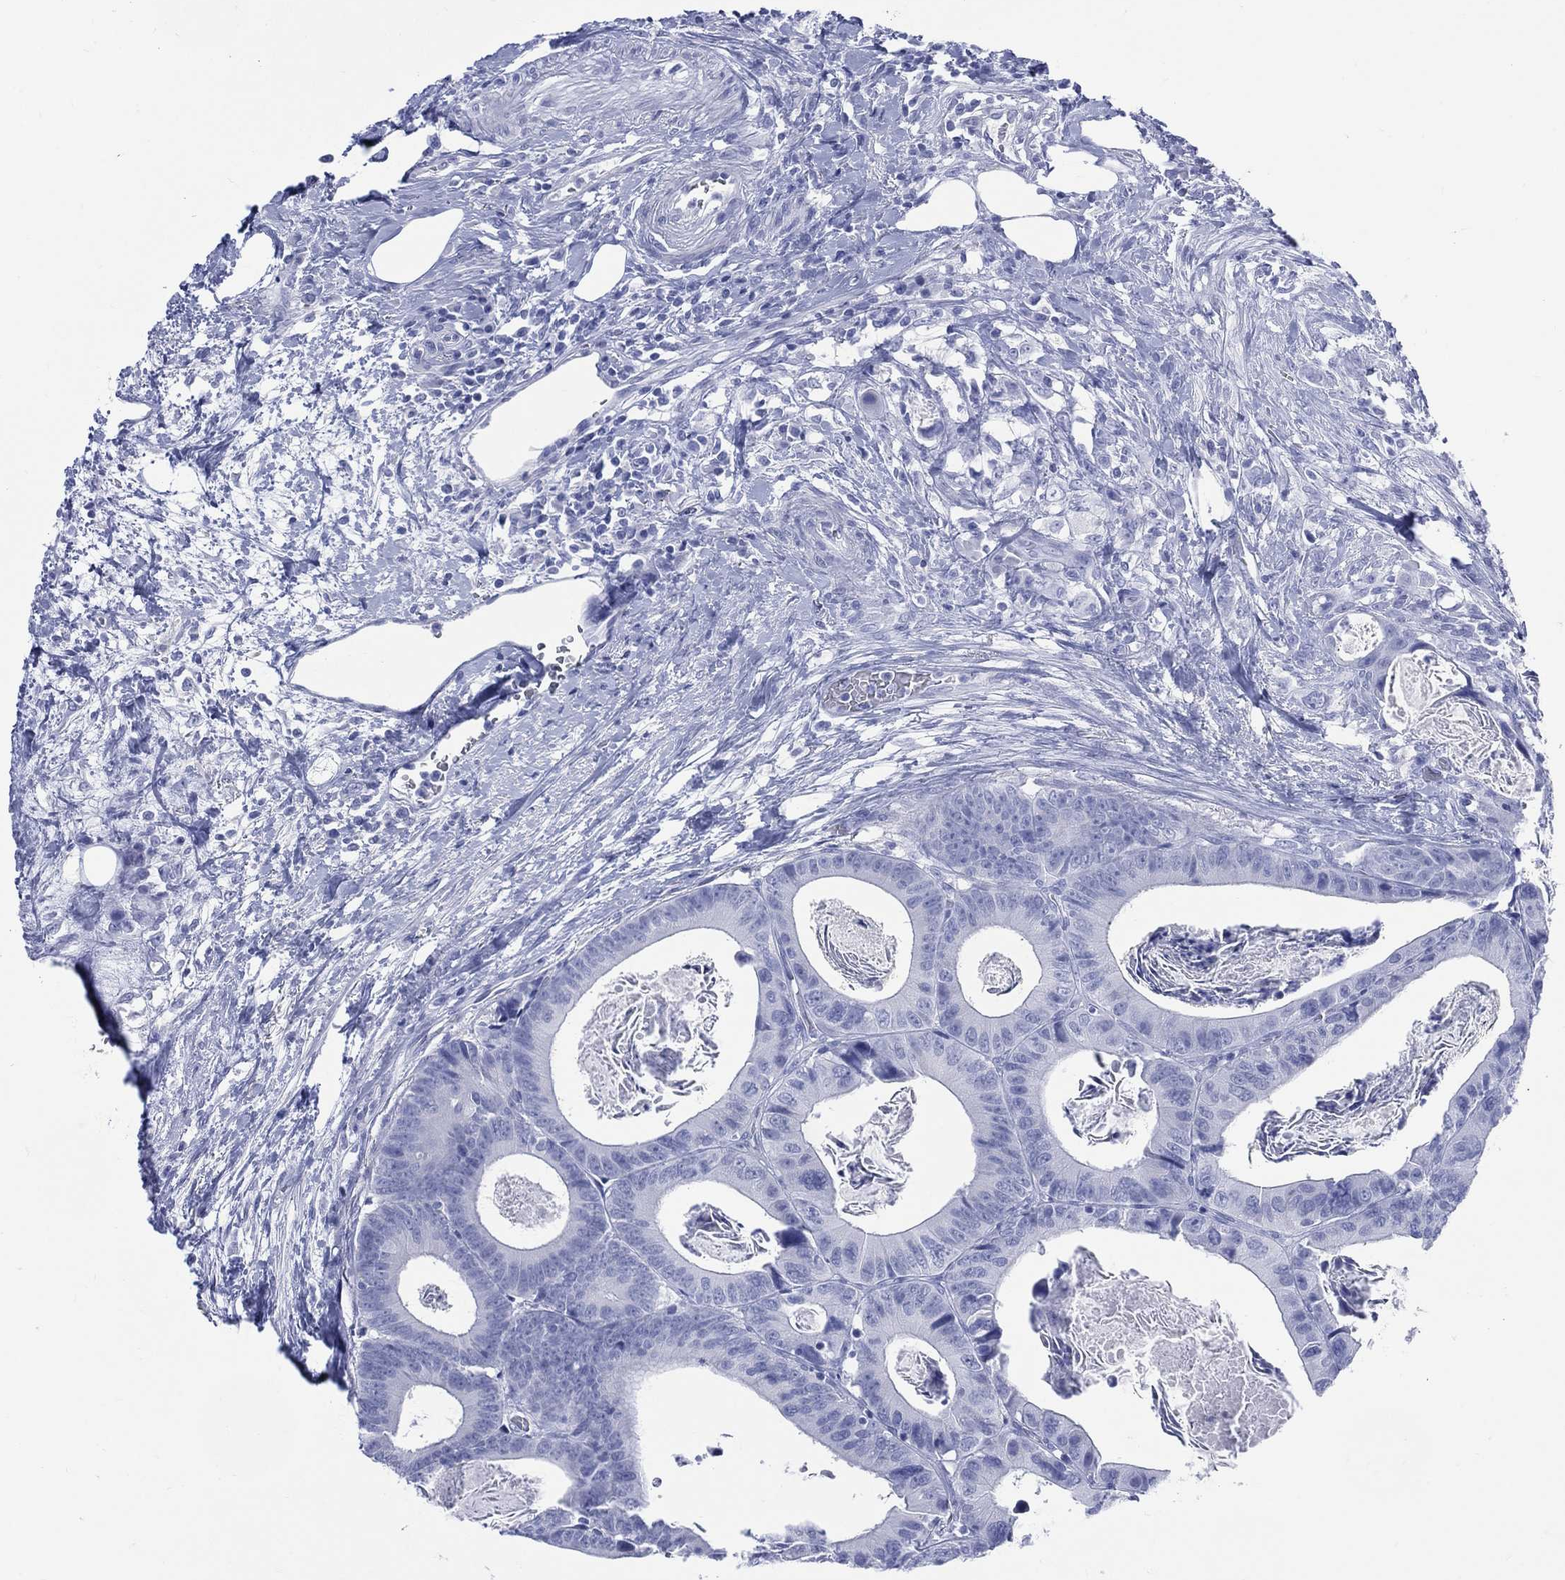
{"staining": {"intensity": "negative", "quantity": "none", "location": "none"}, "tissue": "colorectal cancer", "cell_type": "Tumor cells", "image_type": "cancer", "snomed": [{"axis": "morphology", "description": "Adenocarcinoma, NOS"}, {"axis": "topography", "description": "Rectum"}], "caption": "This is a image of IHC staining of adenocarcinoma (colorectal), which shows no staining in tumor cells.", "gene": "LRRD1", "patient": {"sex": "male", "age": 64}}